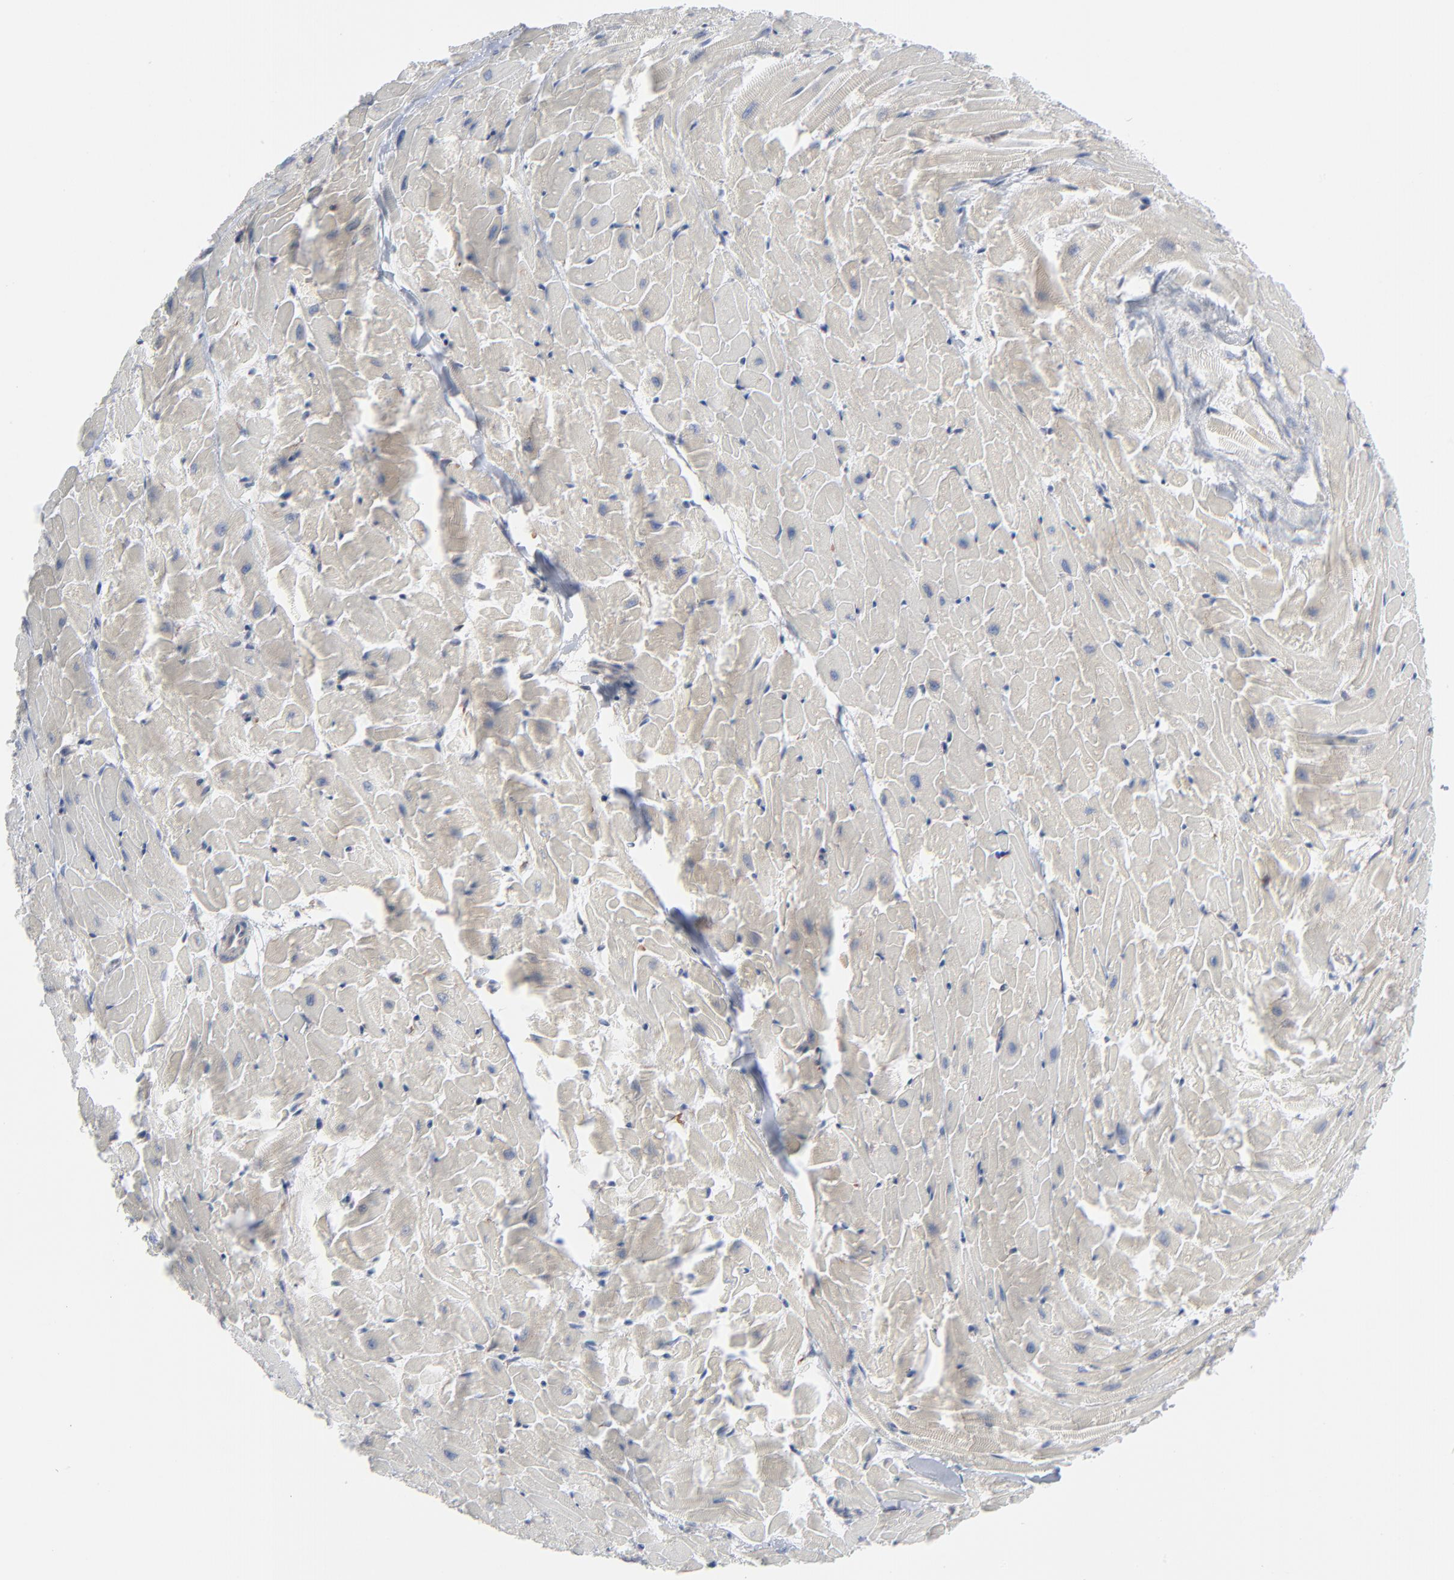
{"staining": {"intensity": "negative", "quantity": "none", "location": "none"}, "tissue": "heart muscle", "cell_type": "Cardiomyocytes", "image_type": "normal", "snomed": [{"axis": "morphology", "description": "Normal tissue, NOS"}, {"axis": "topography", "description": "Heart"}], "caption": "Immunohistochemistry (IHC) of normal human heart muscle demonstrates no positivity in cardiomyocytes. (DAB (3,3'-diaminobenzidine) immunohistochemistry (IHC) with hematoxylin counter stain).", "gene": "KDSR", "patient": {"sex": "female", "age": 19}}